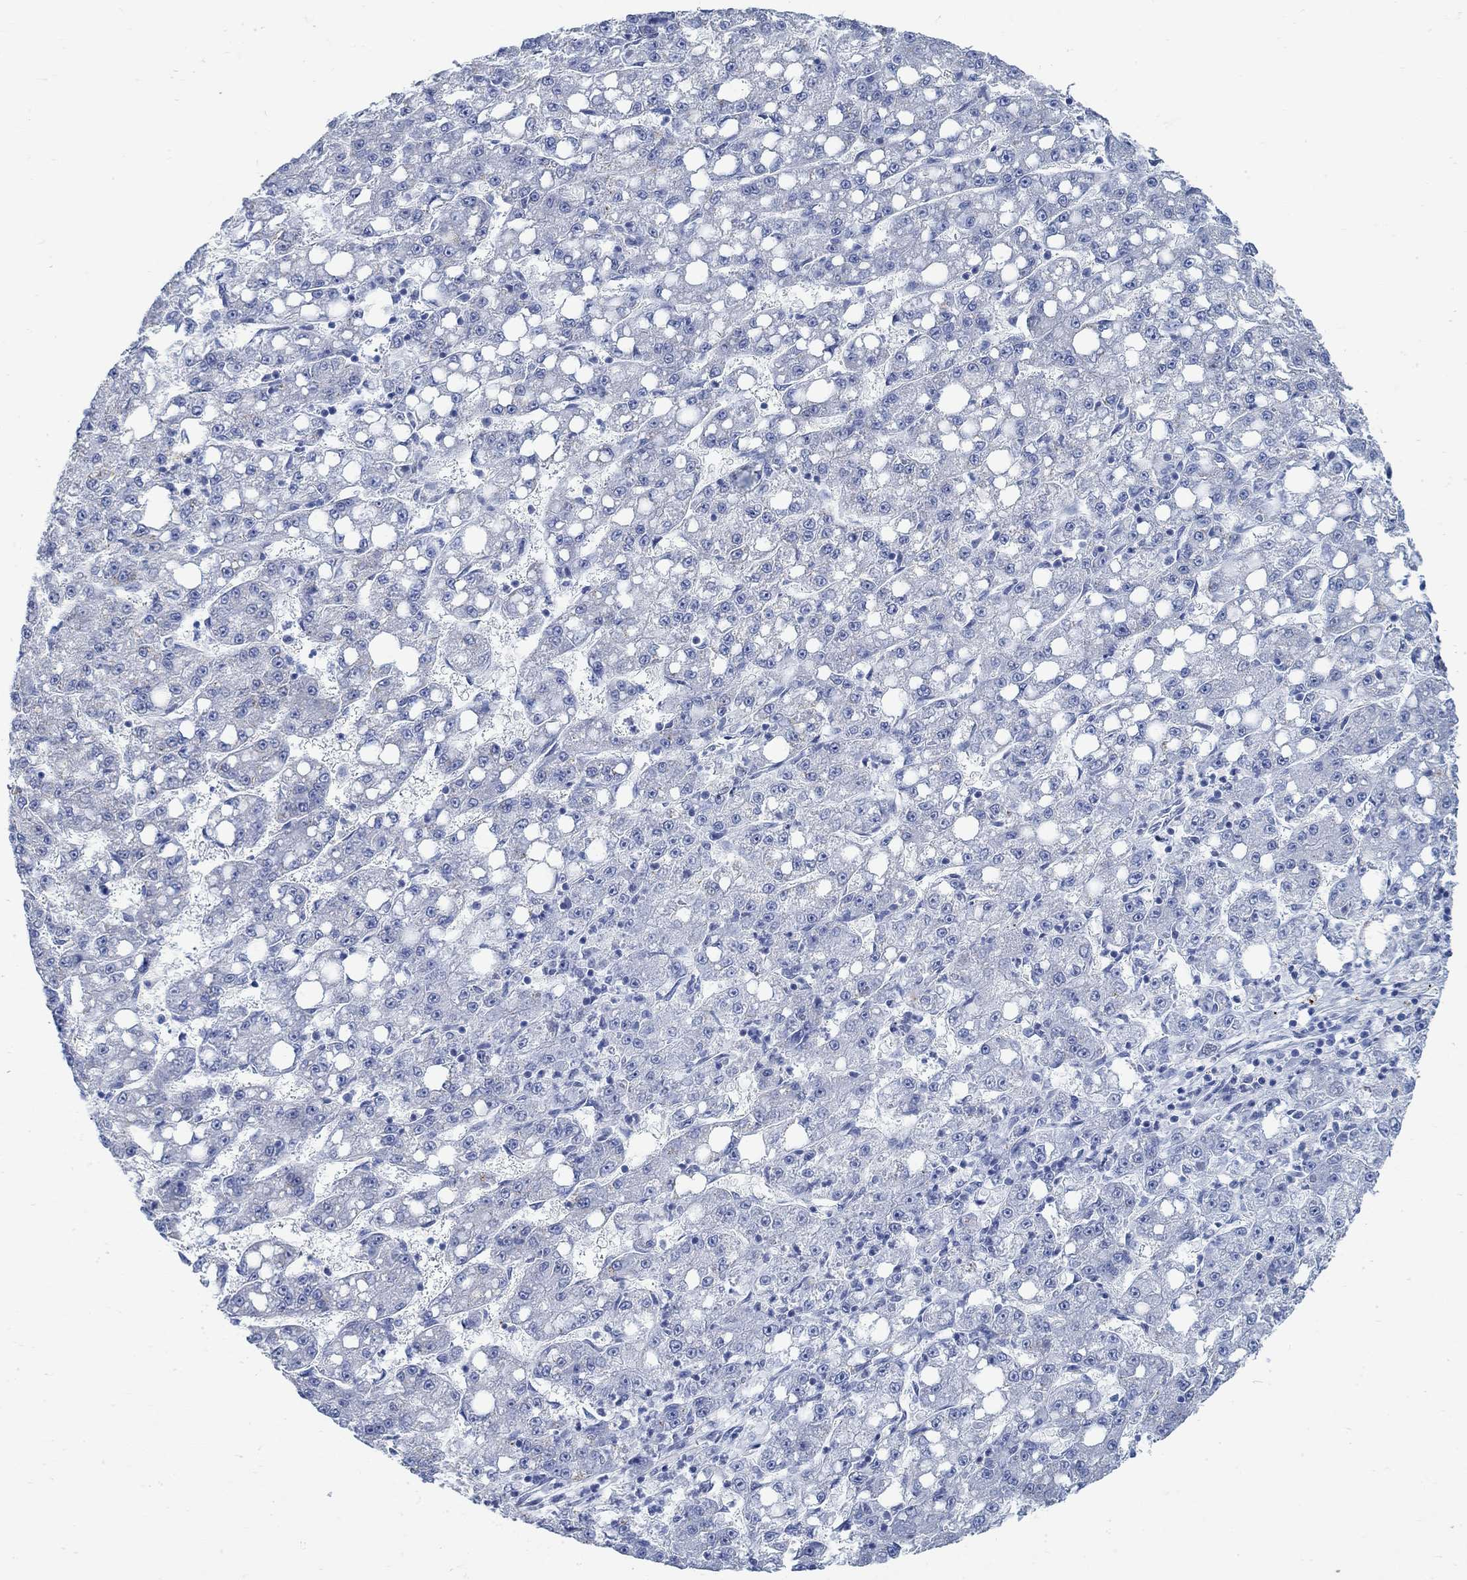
{"staining": {"intensity": "negative", "quantity": "none", "location": "none"}, "tissue": "liver cancer", "cell_type": "Tumor cells", "image_type": "cancer", "snomed": [{"axis": "morphology", "description": "Carcinoma, Hepatocellular, NOS"}, {"axis": "topography", "description": "Liver"}], "caption": "Liver cancer (hepatocellular carcinoma) stained for a protein using immunohistochemistry demonstrates no expression tumor cells.", "gene": "RBM20", "patient": {"sex": "female", "age": 65}}